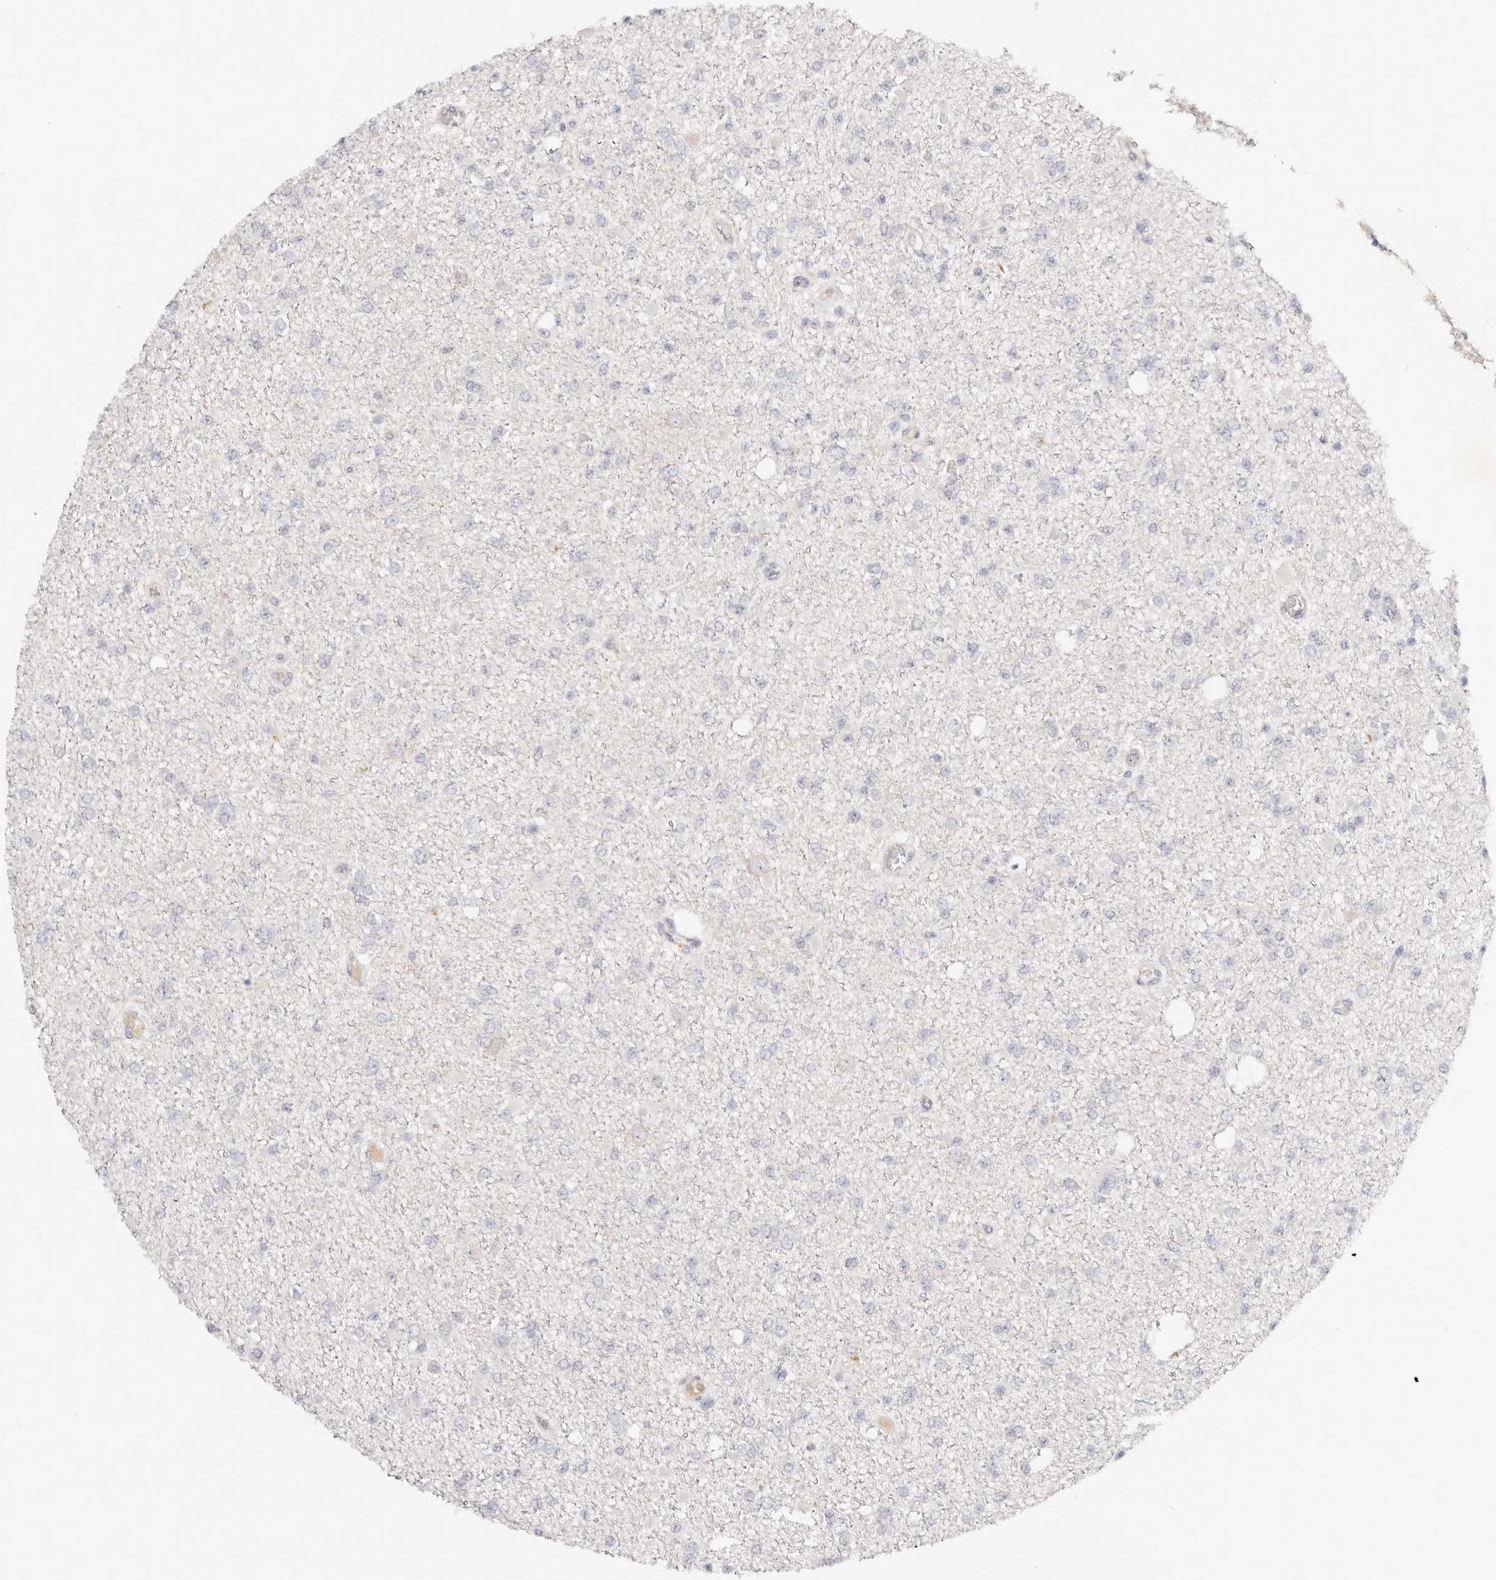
{"staining": {"intensity": "negative", "quantity": "none", "location": "none"}, "tissue": "glioma", "cell_type": "Tumor cells", "image_type": "cancer", "snomed": [{"axis": "morphology", "description": "Glioma, malignant, Low grade"}, {"axis": "topography", "description": "Brain"}], "caption": "A photomicrograph of human malignant glioma (low-grade) is negative for staining in tumor cells.", "gene": "DNASE1", "patient": {"sex": "female", "age": 22}}